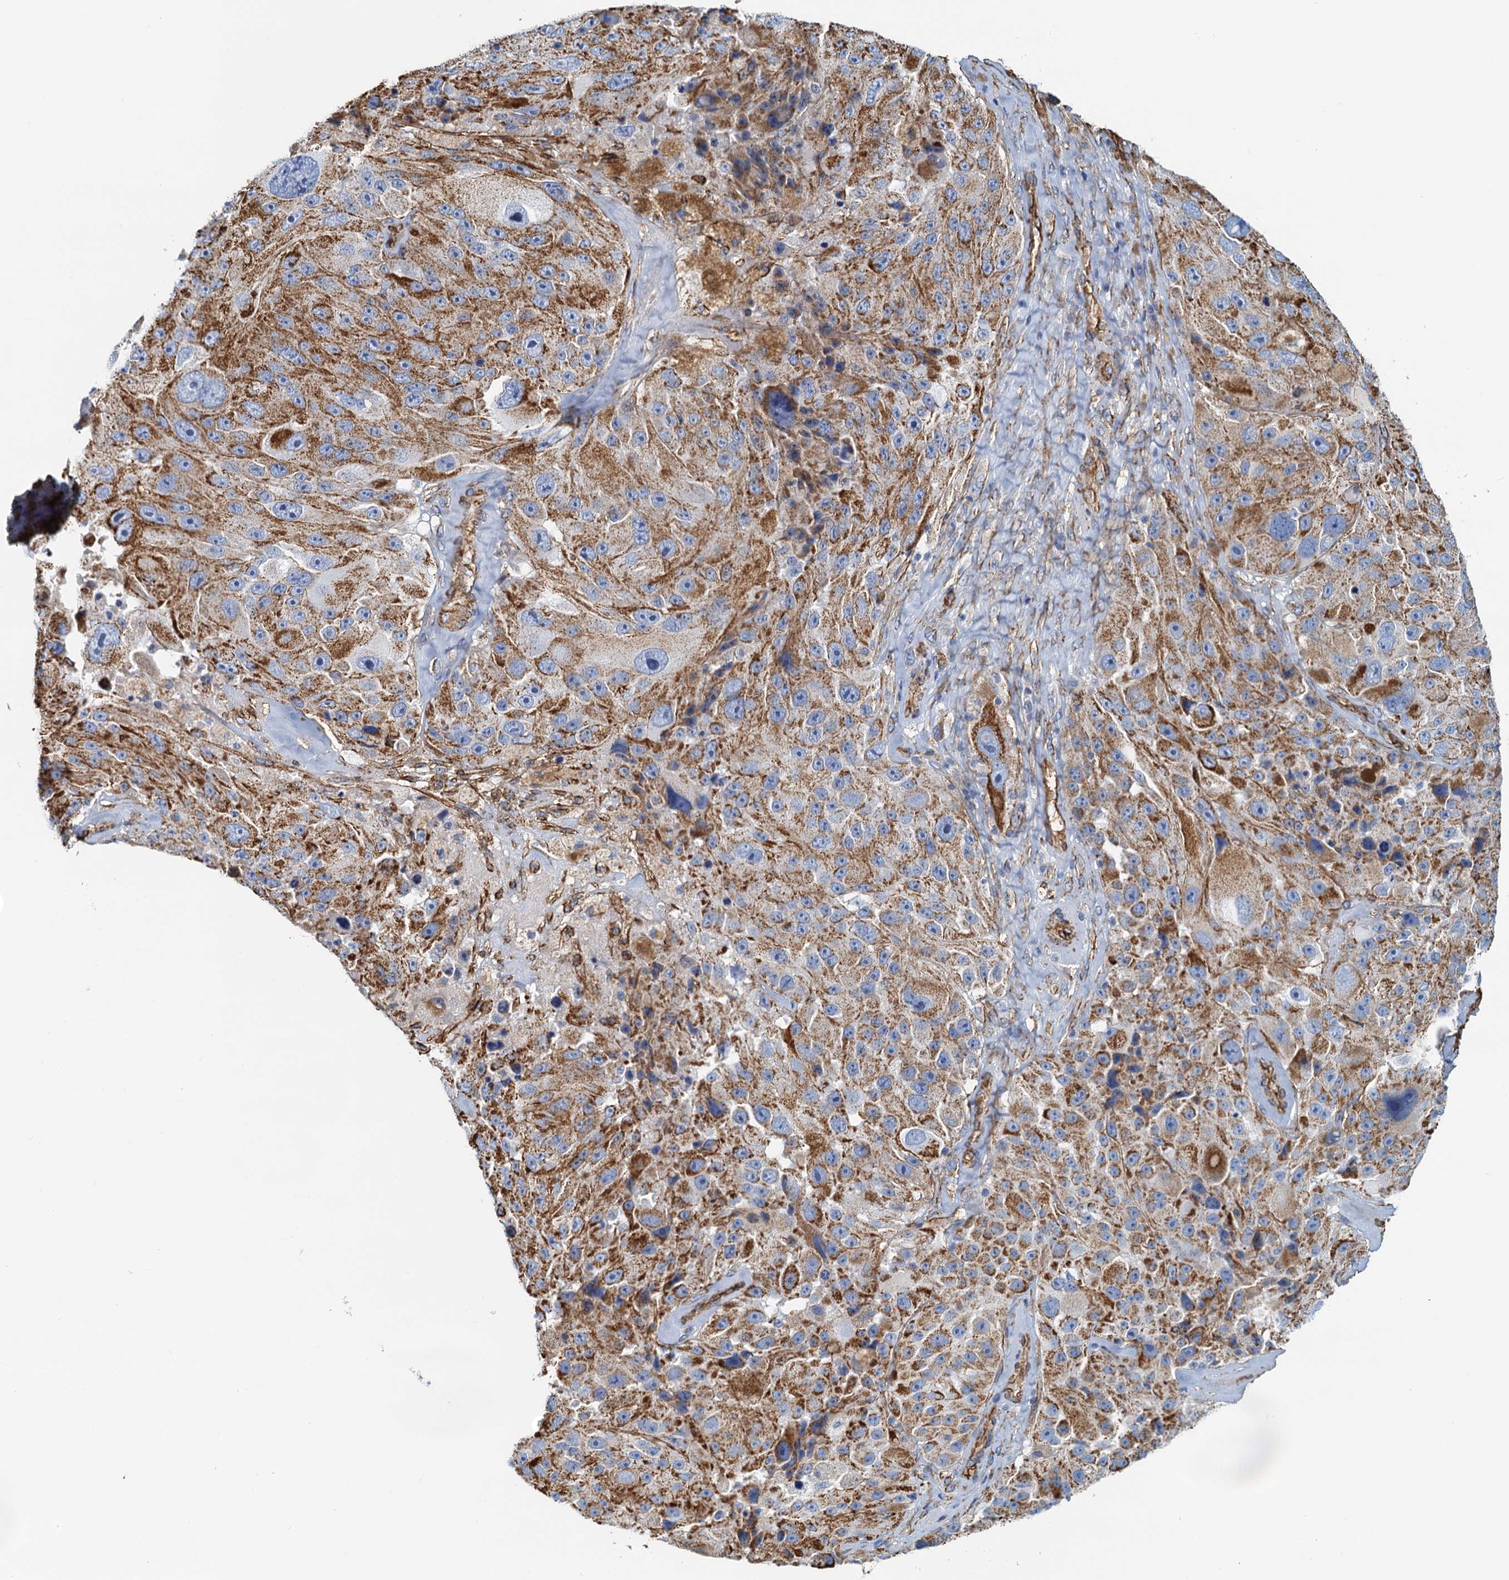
{"staining": {"intensity": "moderate", "quantity": ">75%", "location": "cytoplasmic/membranous"}, "tissue": "melanoma", "cell_type": "Tumor cells", "image_type": "cancer", "snomed": [{"axis": "morphology", "description": "Malignant melanoma, Metastatic site"}, {"axis": "topography", "description": "Lymph node"}], "caption": "The micrograph reveals staining of melanoma, revealing moderate cytoplasmic/membranous protein staining (brown color) within tumor cells.", "gene": "DGKG", "patient": {"sex": "male", "age": 62}}